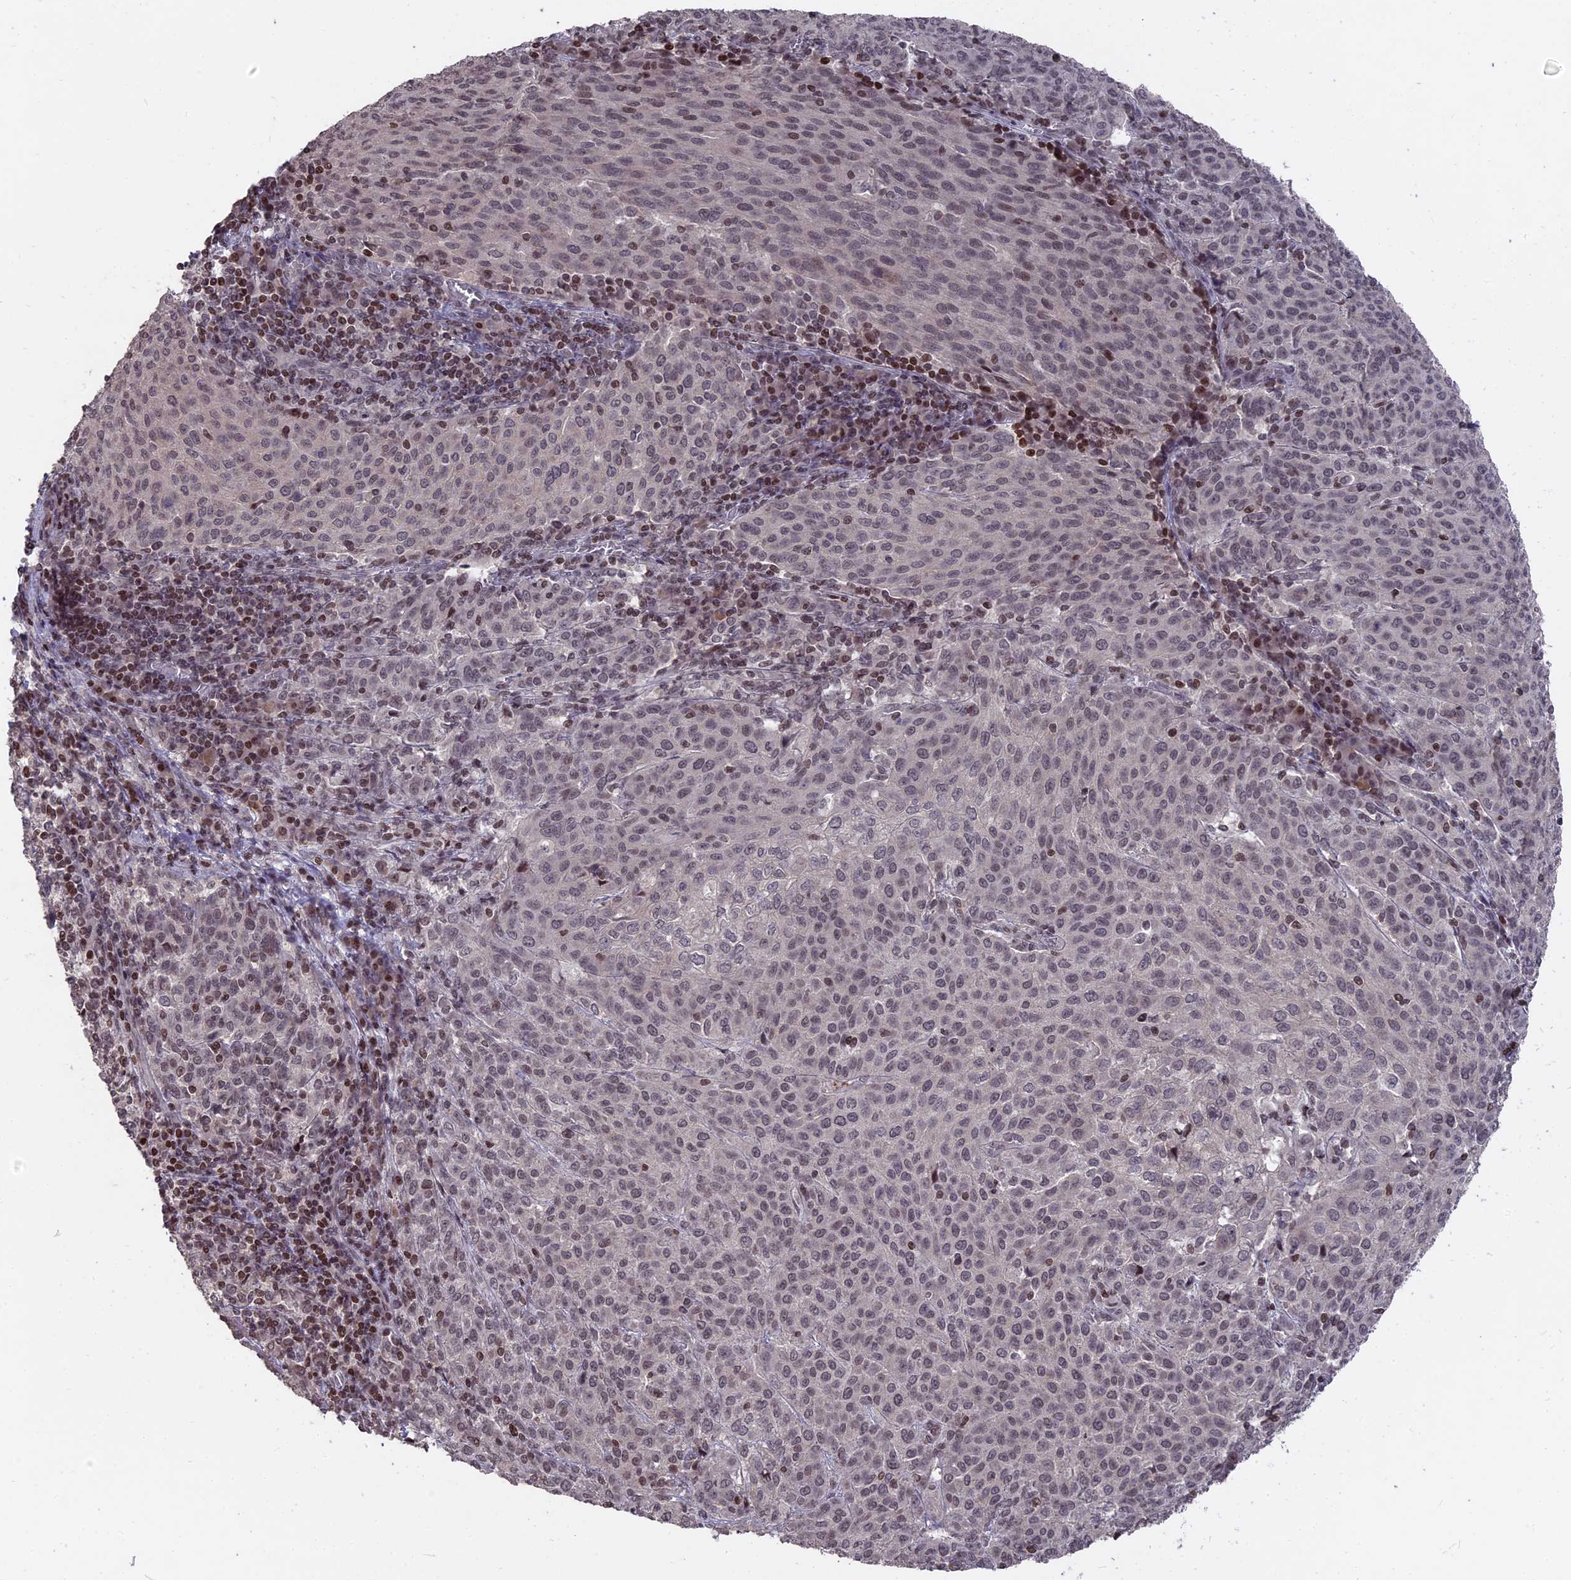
{"staining": {"intensity": "weak", "quantity": "<25%", "location": "nuclear"}, "tissue": "cervical cancer", "cell_type": "Tumor cells", "image_type": "cancer", "snomed": [{"axis": "morphology", "description": "Squamous cell carcinoma, NOS"}, {"axis": "topography", "description": "Cervix"}], "caption": "Human cervical squamous cell carcinoma stained for a protein using IHC displays no positivity in tumor cells.", "gene": "NR1H3", "patient": {"sex": "female", "age": 46}}